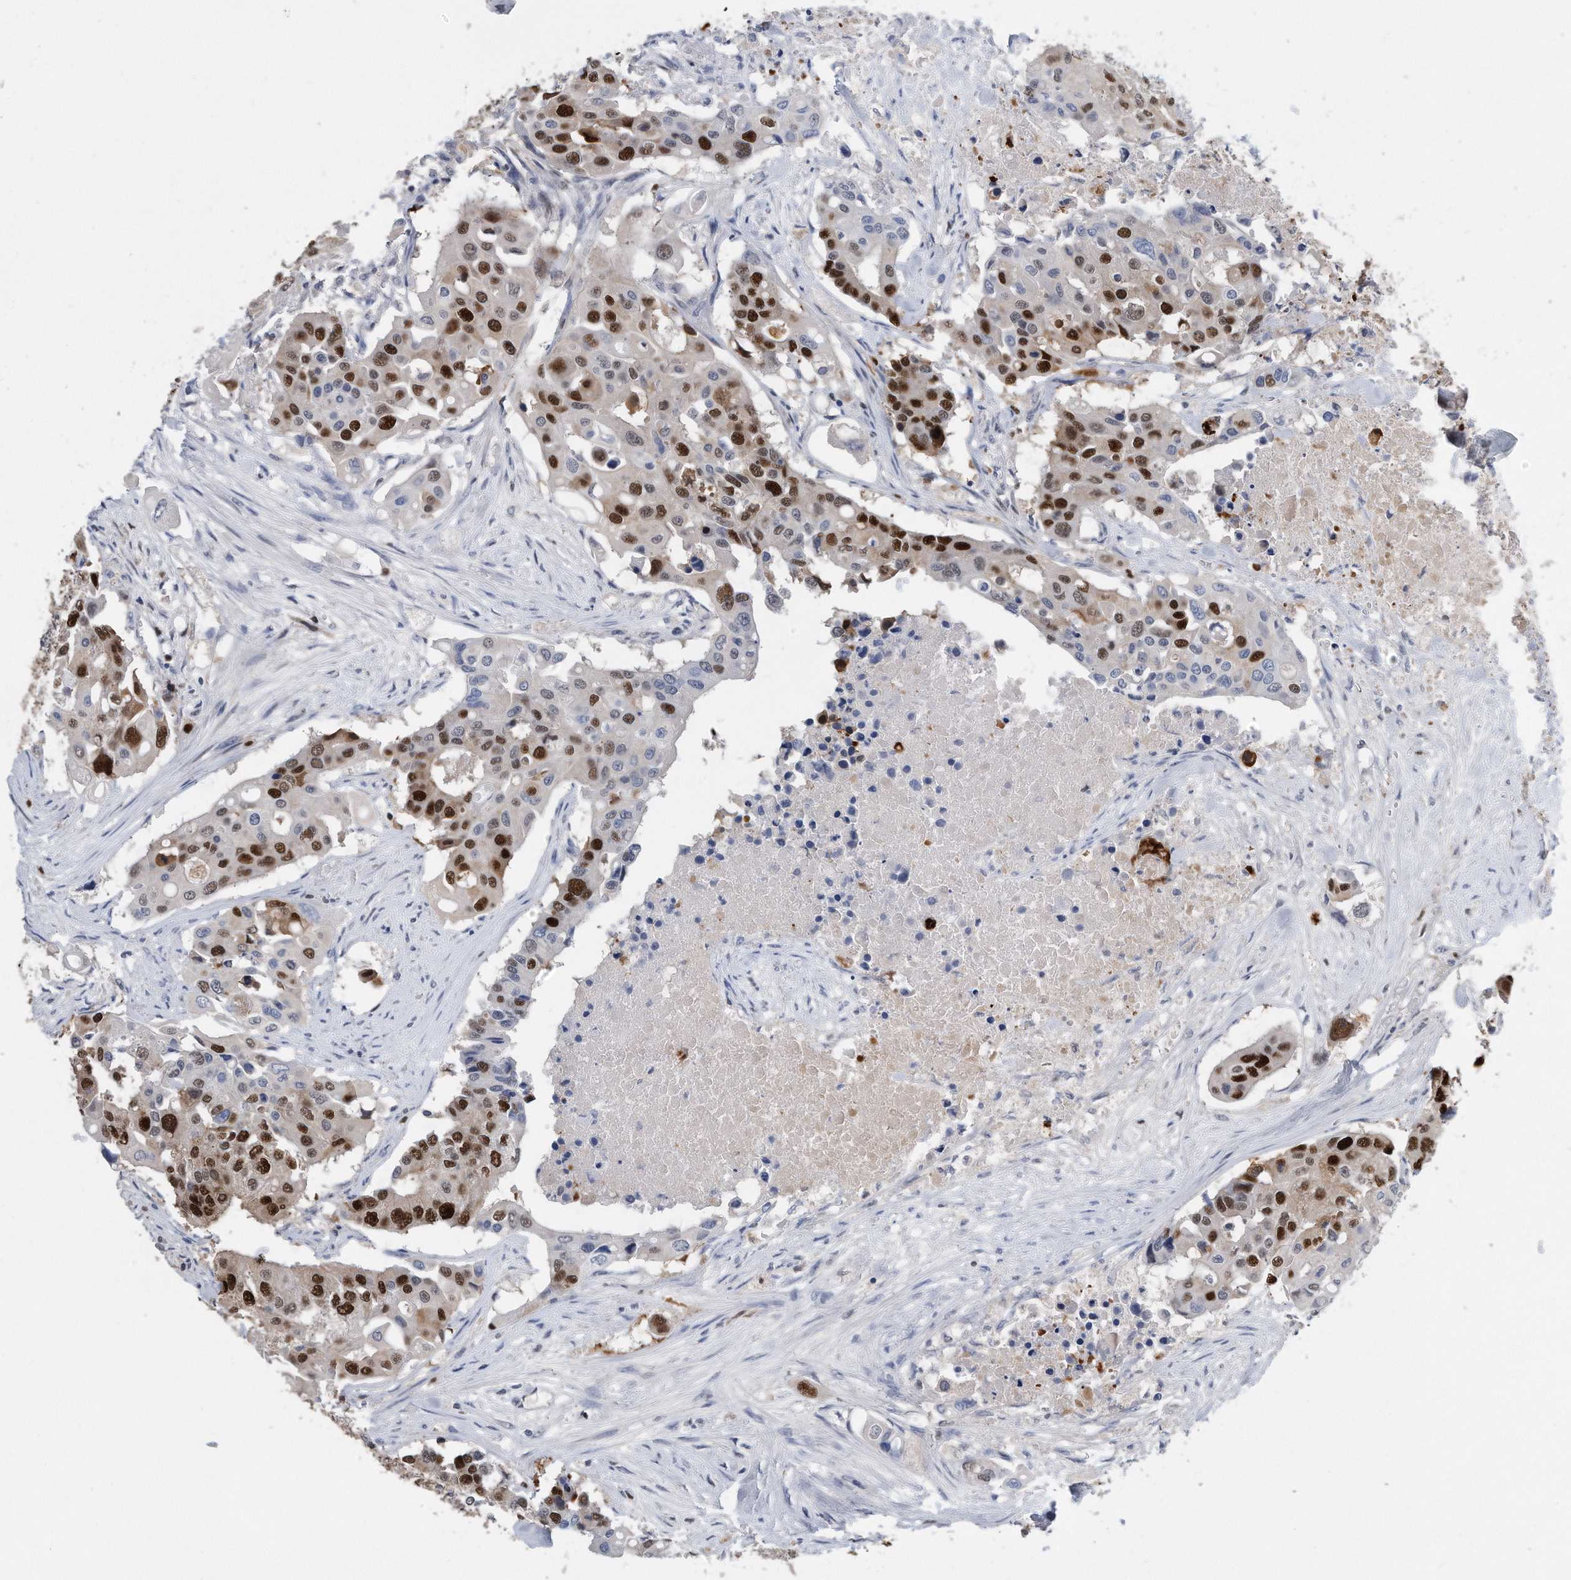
{"staining": {"intensity": "strong", "quantity": "25%-75%", "location": "nuclear"}, "tissue": "colorectal cancer", "cell_type": "Tumor cells", "image_type": "cancer", "snomed": [{"axis": "morphology", "description": "Adenocarcinoma, NOS"}, {"axis": "topography", "description": "Colon"}], "caption": "Protein staining exhibits strong nuclear positivity in about 25%-75% of tumor cells in adenocarcinoma (colorectal). Nuclei are stained in blue.", "gene": "PCNA", "patient": {"sex": "male", "age": 77}}